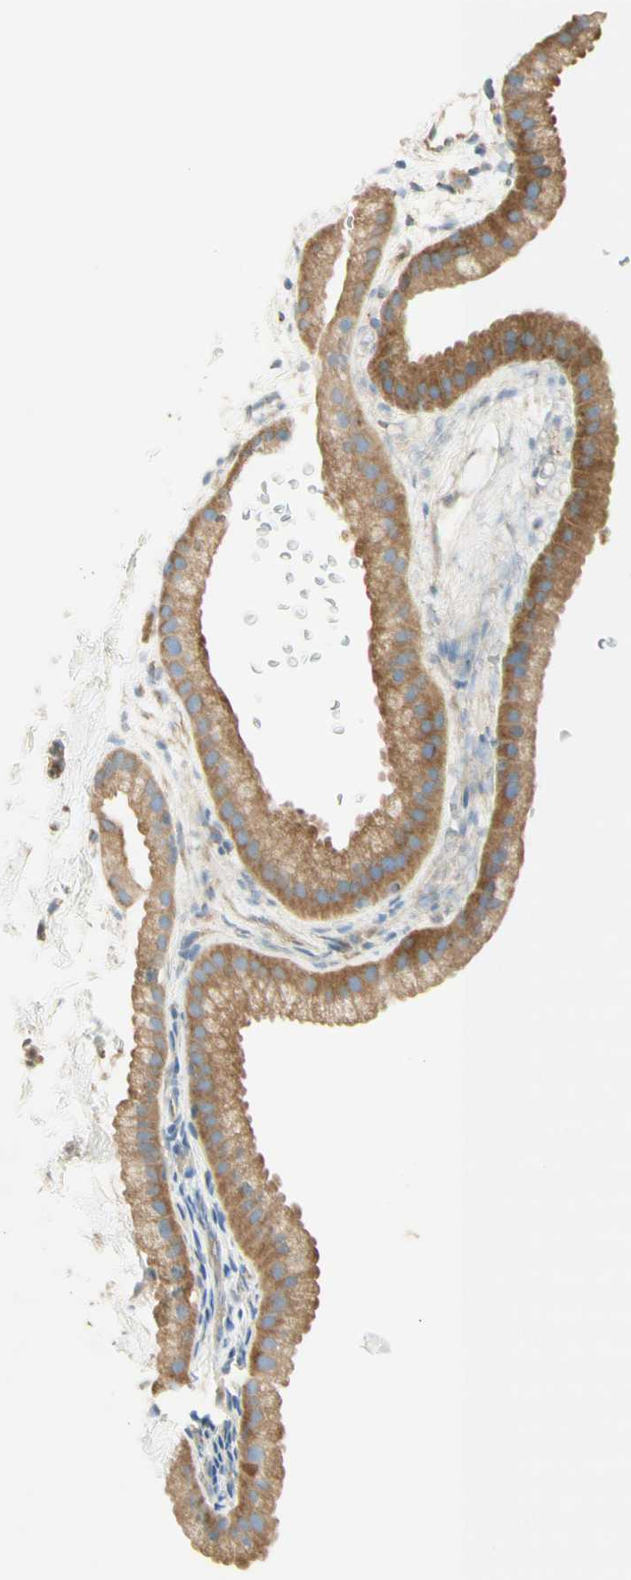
{"staining": {"intensity": "moderate", "quantity": ">75%", "location": "cytoplasmic/membranous"}, "tissue": "gallbladder", "cell_type": "Glandular cells", "image_type": "normal", "snomed": [{"axis": "morphology", "description": "Normal tissue, NOS"}, {"axis": "topography", "description": "Gallbladder"}], "caption": "An IHC micrograph of benign tissue is shown. Protein staining in brown highlights moderate cytoplasmic/membranous positivity in gallbladder within glandular cells.", "gene": "DYNC1H1", "patient": {"sex": "female", "age": 64}}